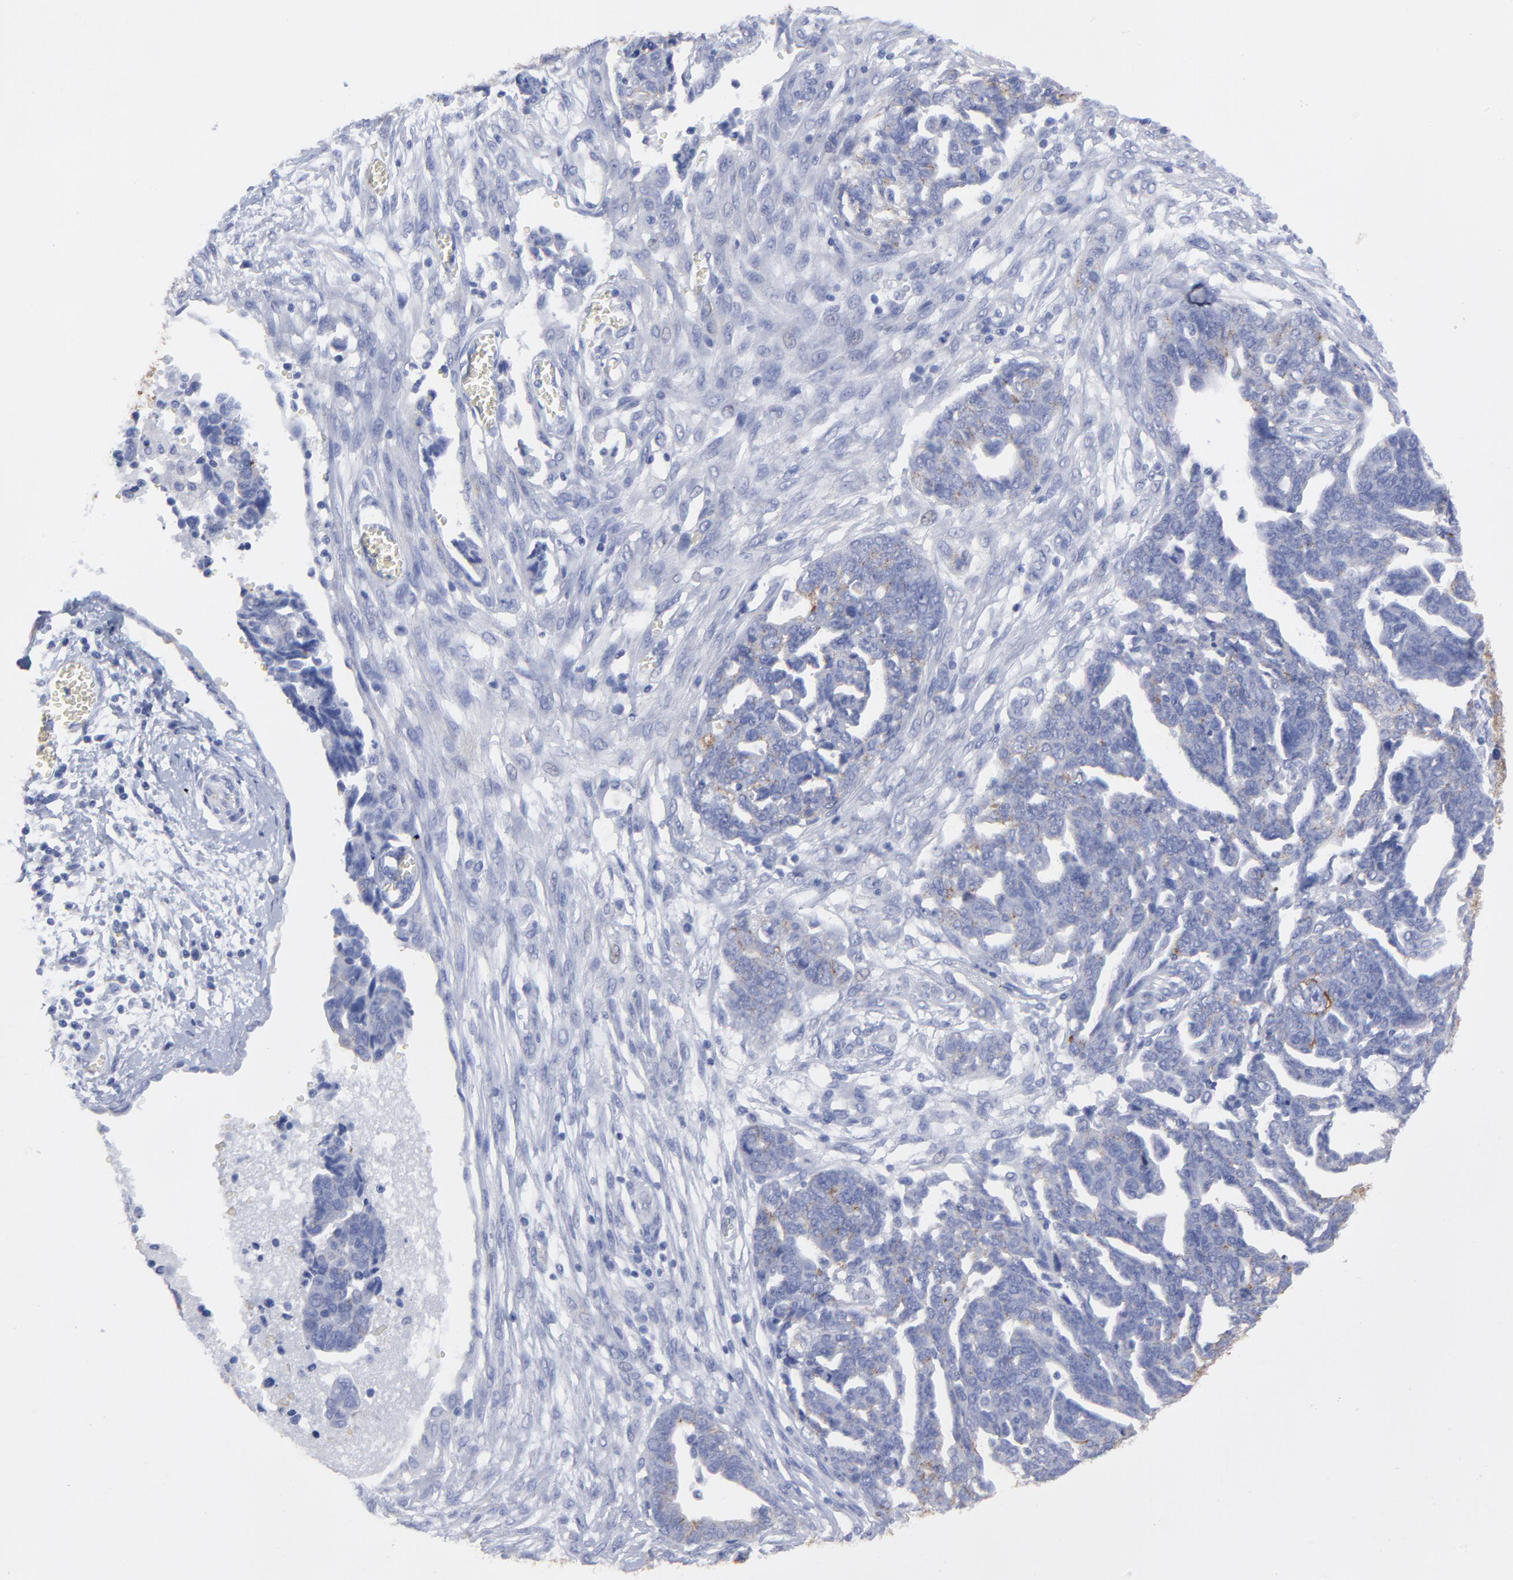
{"staining": {"intensity": "moderate", "quantity": "<25%", "location": "cytoplasmic/membranous"}, "tissue": "ovarian cancer", "cell_type": "Tumor cells", "image_type": "cancer", "snomed": [{"axis": "morphology", "description": "Normal tissue, NOS"}, {"axis": "morphology", "description": "Cystadenocarcinoma, serous, NOS"}, {"axis": "topography", "description": "Fallopian tube"}, {"axis": "topography", "description": "Ovary"}], "caption": "Tumor cells display low levels of moderate cytoplasmic/membranous expression in approximately <25% of cells in human ovarian serous cystadenocarcinoma.", "gene": "CNTN3", "patient": {"sex": "female", "age": 56}}